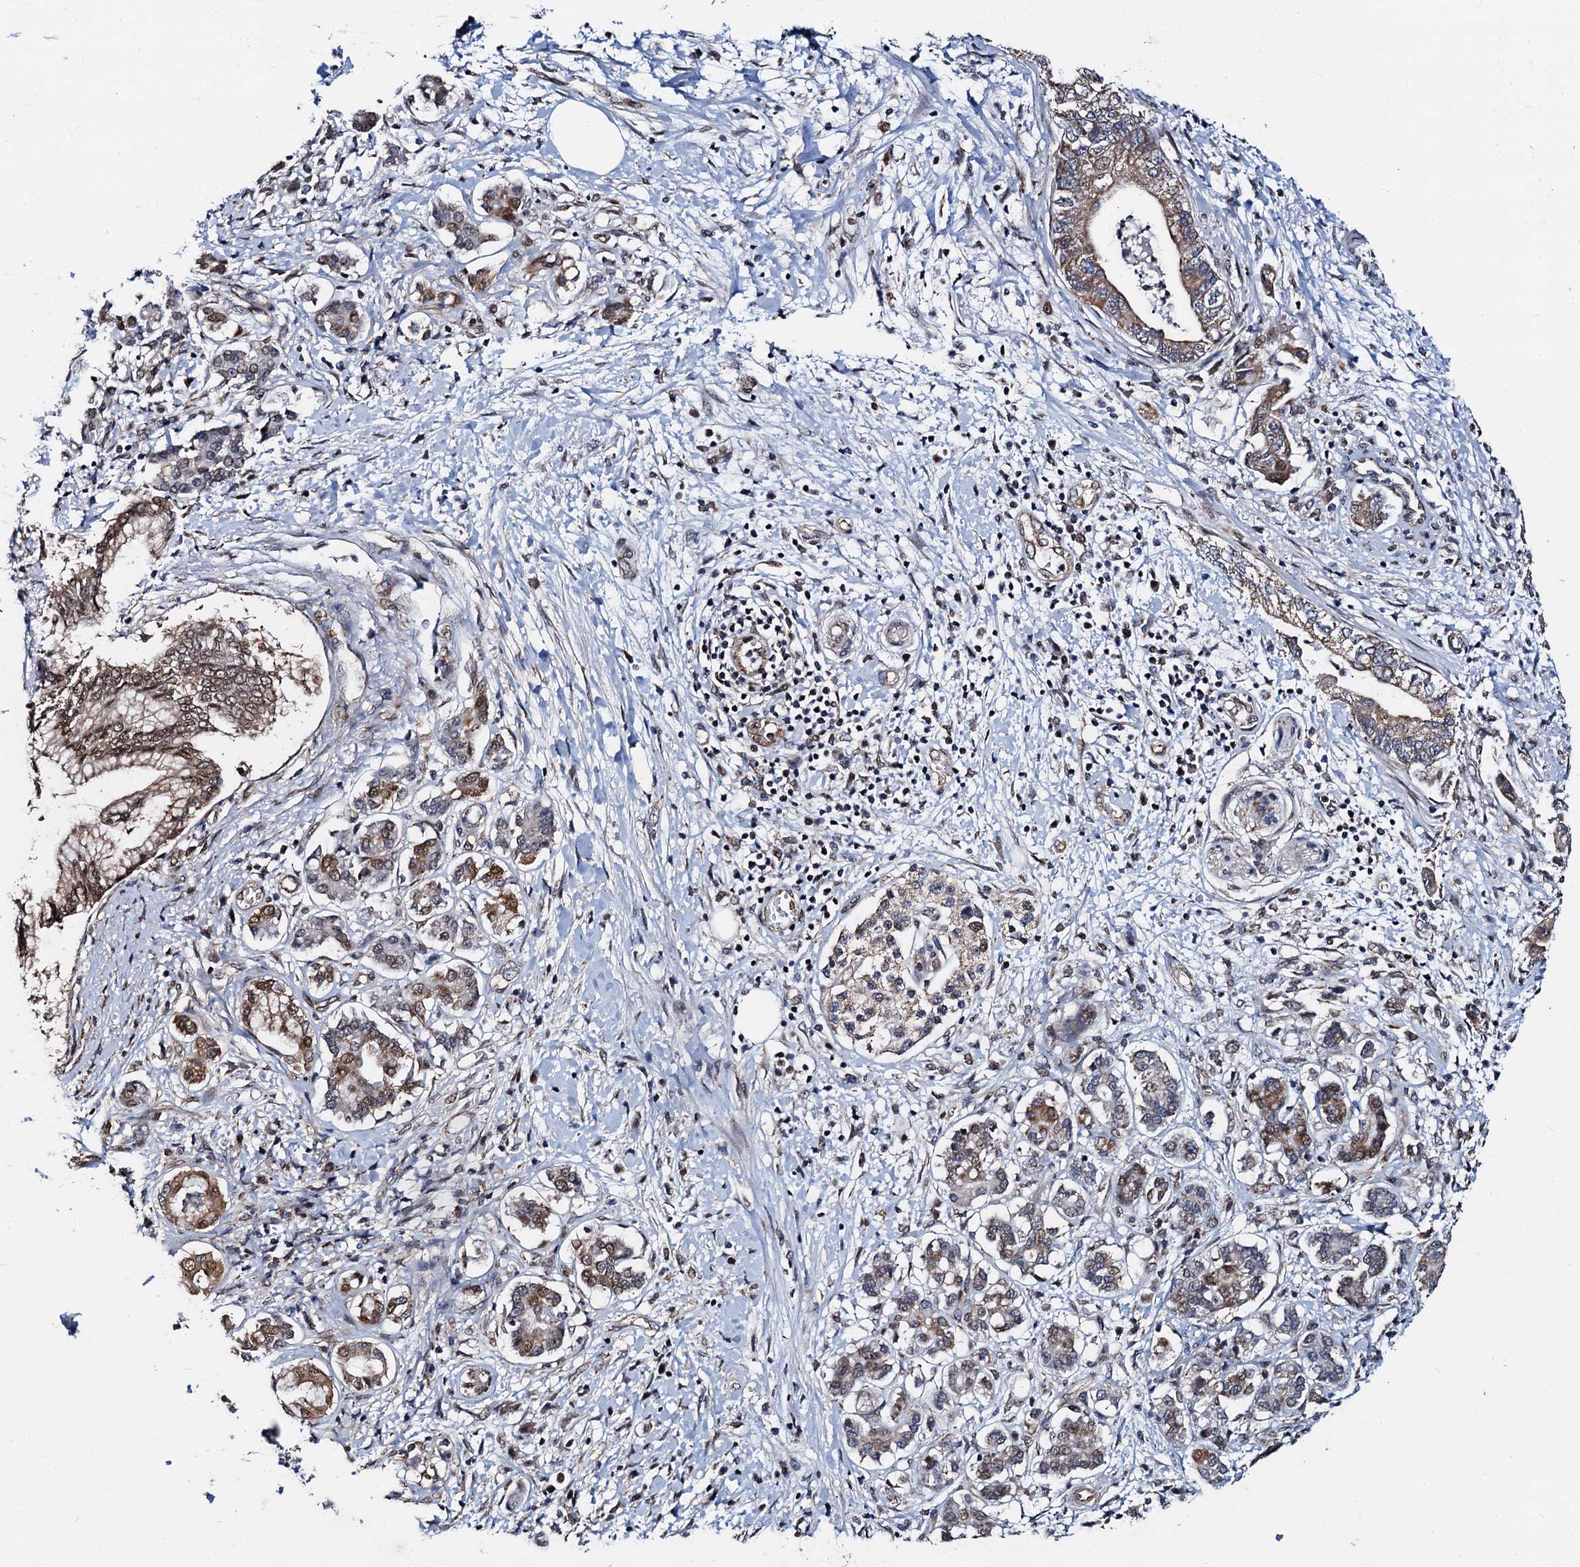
{"staining": {"intensity": "moderate", "quantity": ">75%", "location": "cytoplasmic/membranous"}, "tissue": "pancreatic cancer", "cell_type": "Tumor cells", "image_type": "cancer", "snomed": [{"axis": "morphology", "description": "Adenocarcinoma, NOS"}, {"axis": "topography", "description": "Pancreas"}], "caption": "A micrograph showing moderate cytoplasmic/membranous staining in approximately >75% of tumor cells in pancreatic cancer (adenocarcinoma), as visualized by brown immunohistochemical staining.", "gene": "PTCD3", "patient": {"sex": "female", "age": 73}}